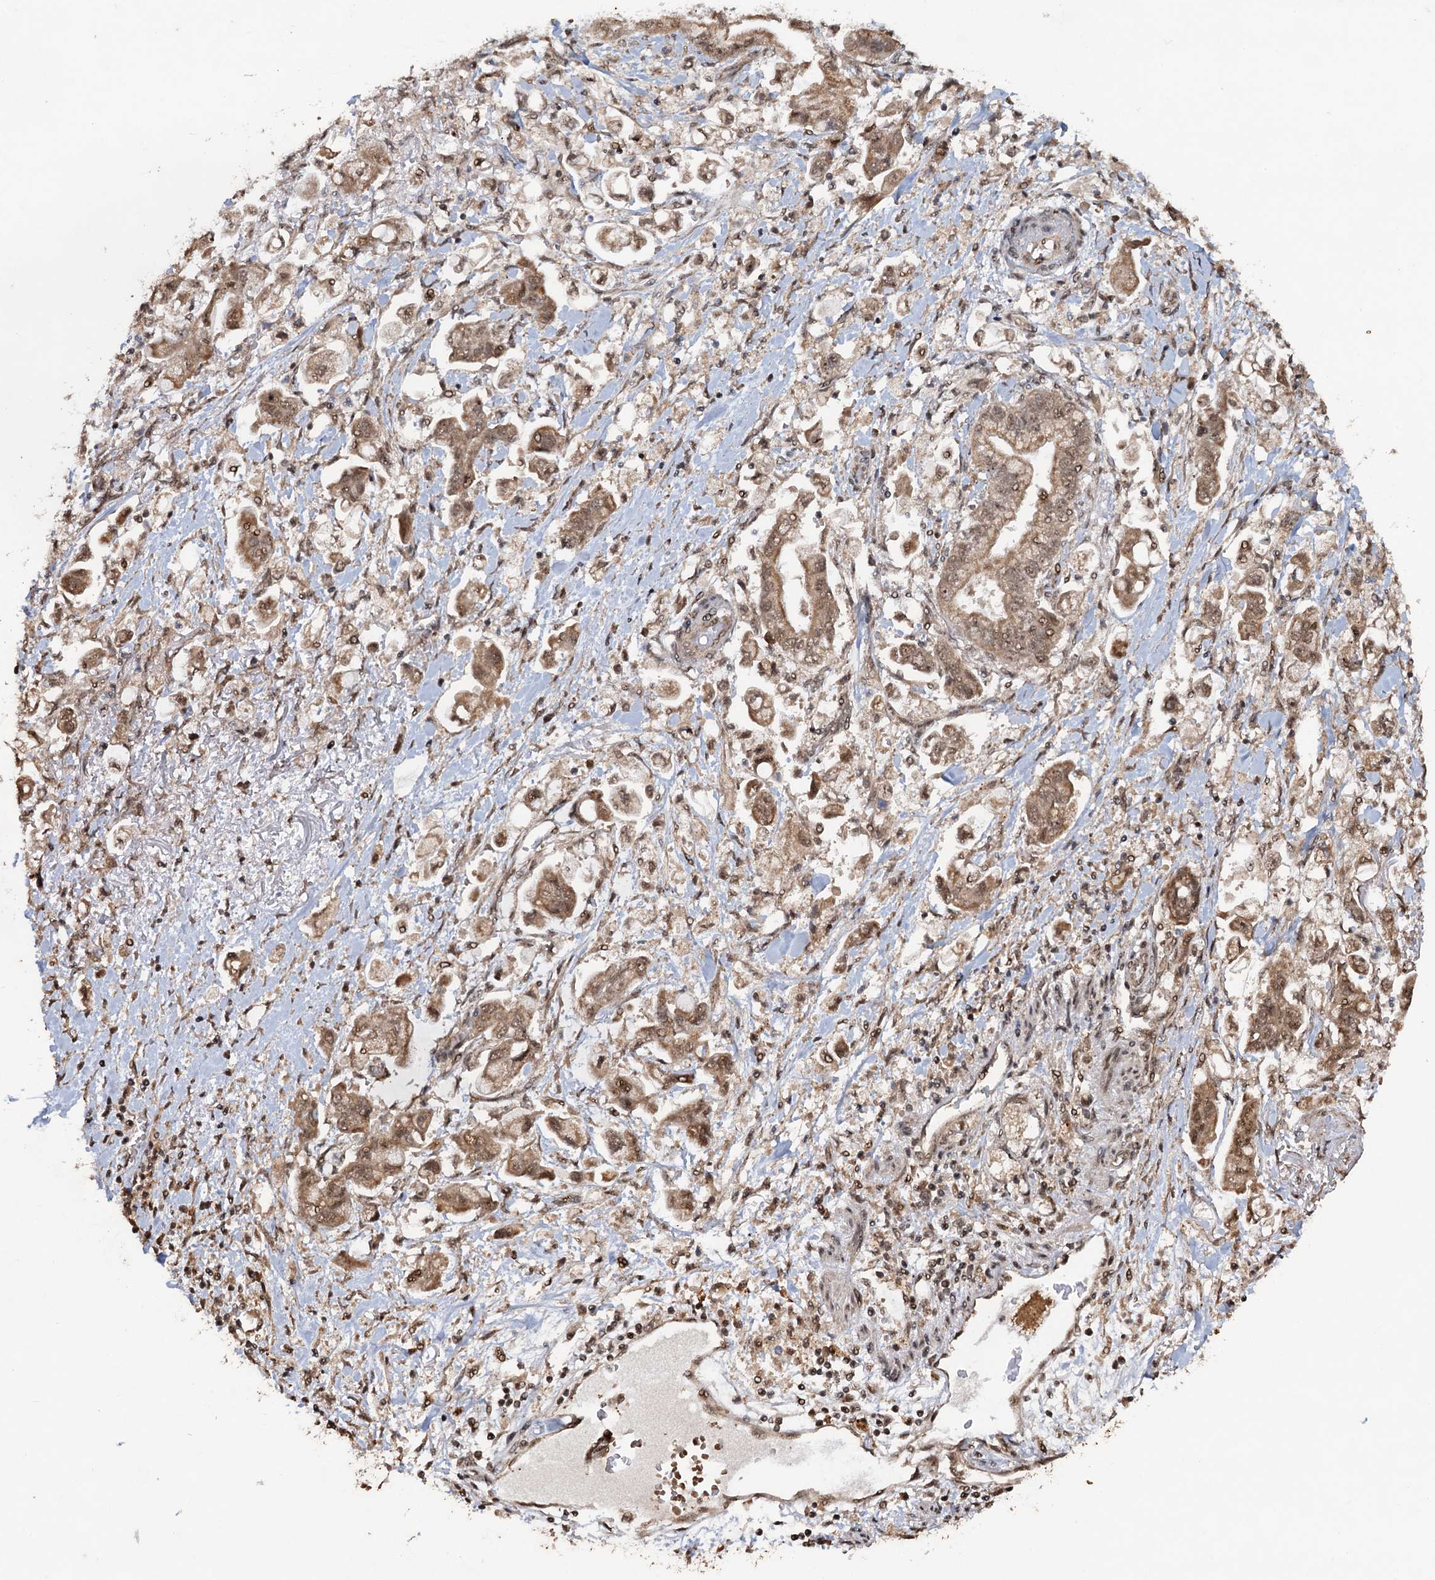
{"staining": {"intensity": "moderate", "quantity": ">75%", "location": "cytoplasmic/membranous,nuclear"}, "tissue": "stomach cancer", "cell_type": "Tumor cells", "image_type": "cancer", "snomed": [{"axis": "morphology", "description": "Adenocarcinoma, NOS"}, {"axis": "topography", "description": "Stomach"}], "caption": "A brown stain labels moderate cytoplasmic/membranous and nuclear expression of a protein in adenocarcinoma (stomach) tumor cells. (Brightfield microscopy of DAB IHC at high magnification).", "gene": "REP15", "patient": {"sex": "male", "age": 62}}